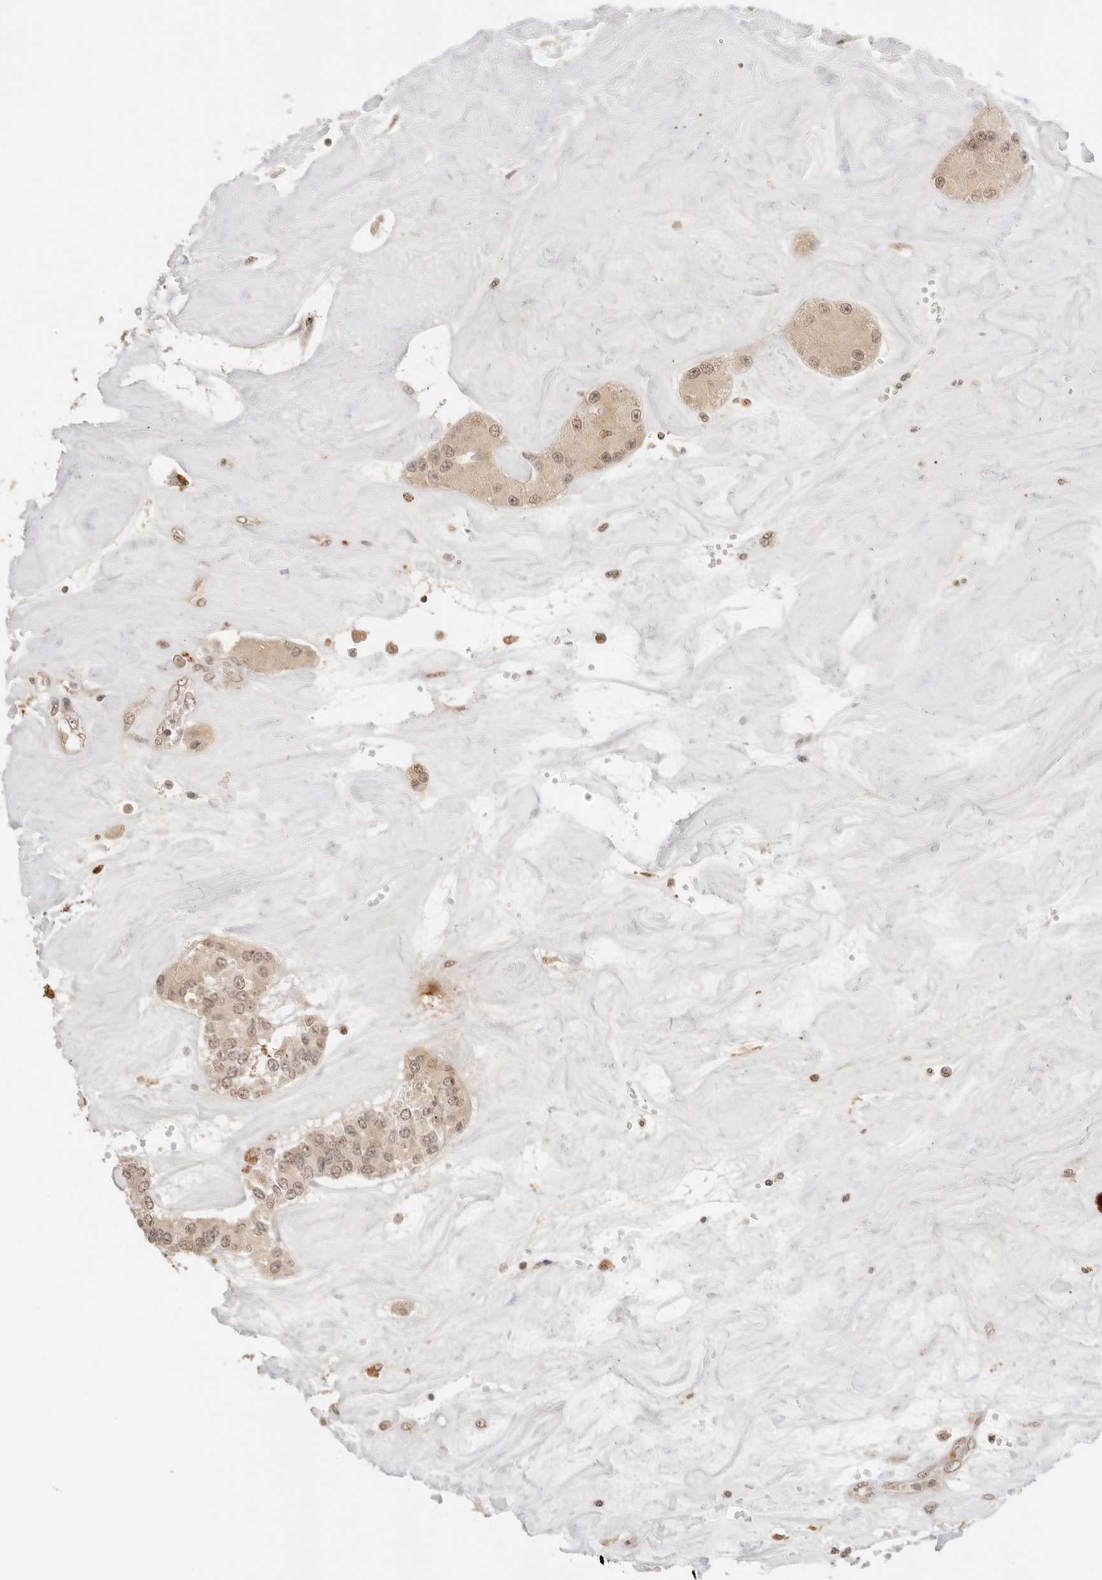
{"staining": {"intensity": "weak", "quantity": ">75%", "location": "cytoplasmic/membranous,nuclear"}, "tissue": "carcinoid", "cell_type": "Tumor cells", "image_type": "cancer", "snomed": [{"axis": "morphology", "description": "Carcinoid, malignant, NOS"}, {"axis": "topography", "description": "Pancreas"}], "caption": "Immunohistochemistry (IHC) image of carcinoid (malignant) stained for a protein (brown), which displays low levels of weak cytoplasmic/membranous and nuclear staining in about >75% of tumor cells.", "gene": "GPR34", "patient": {"sex": "male", "age": 41}}